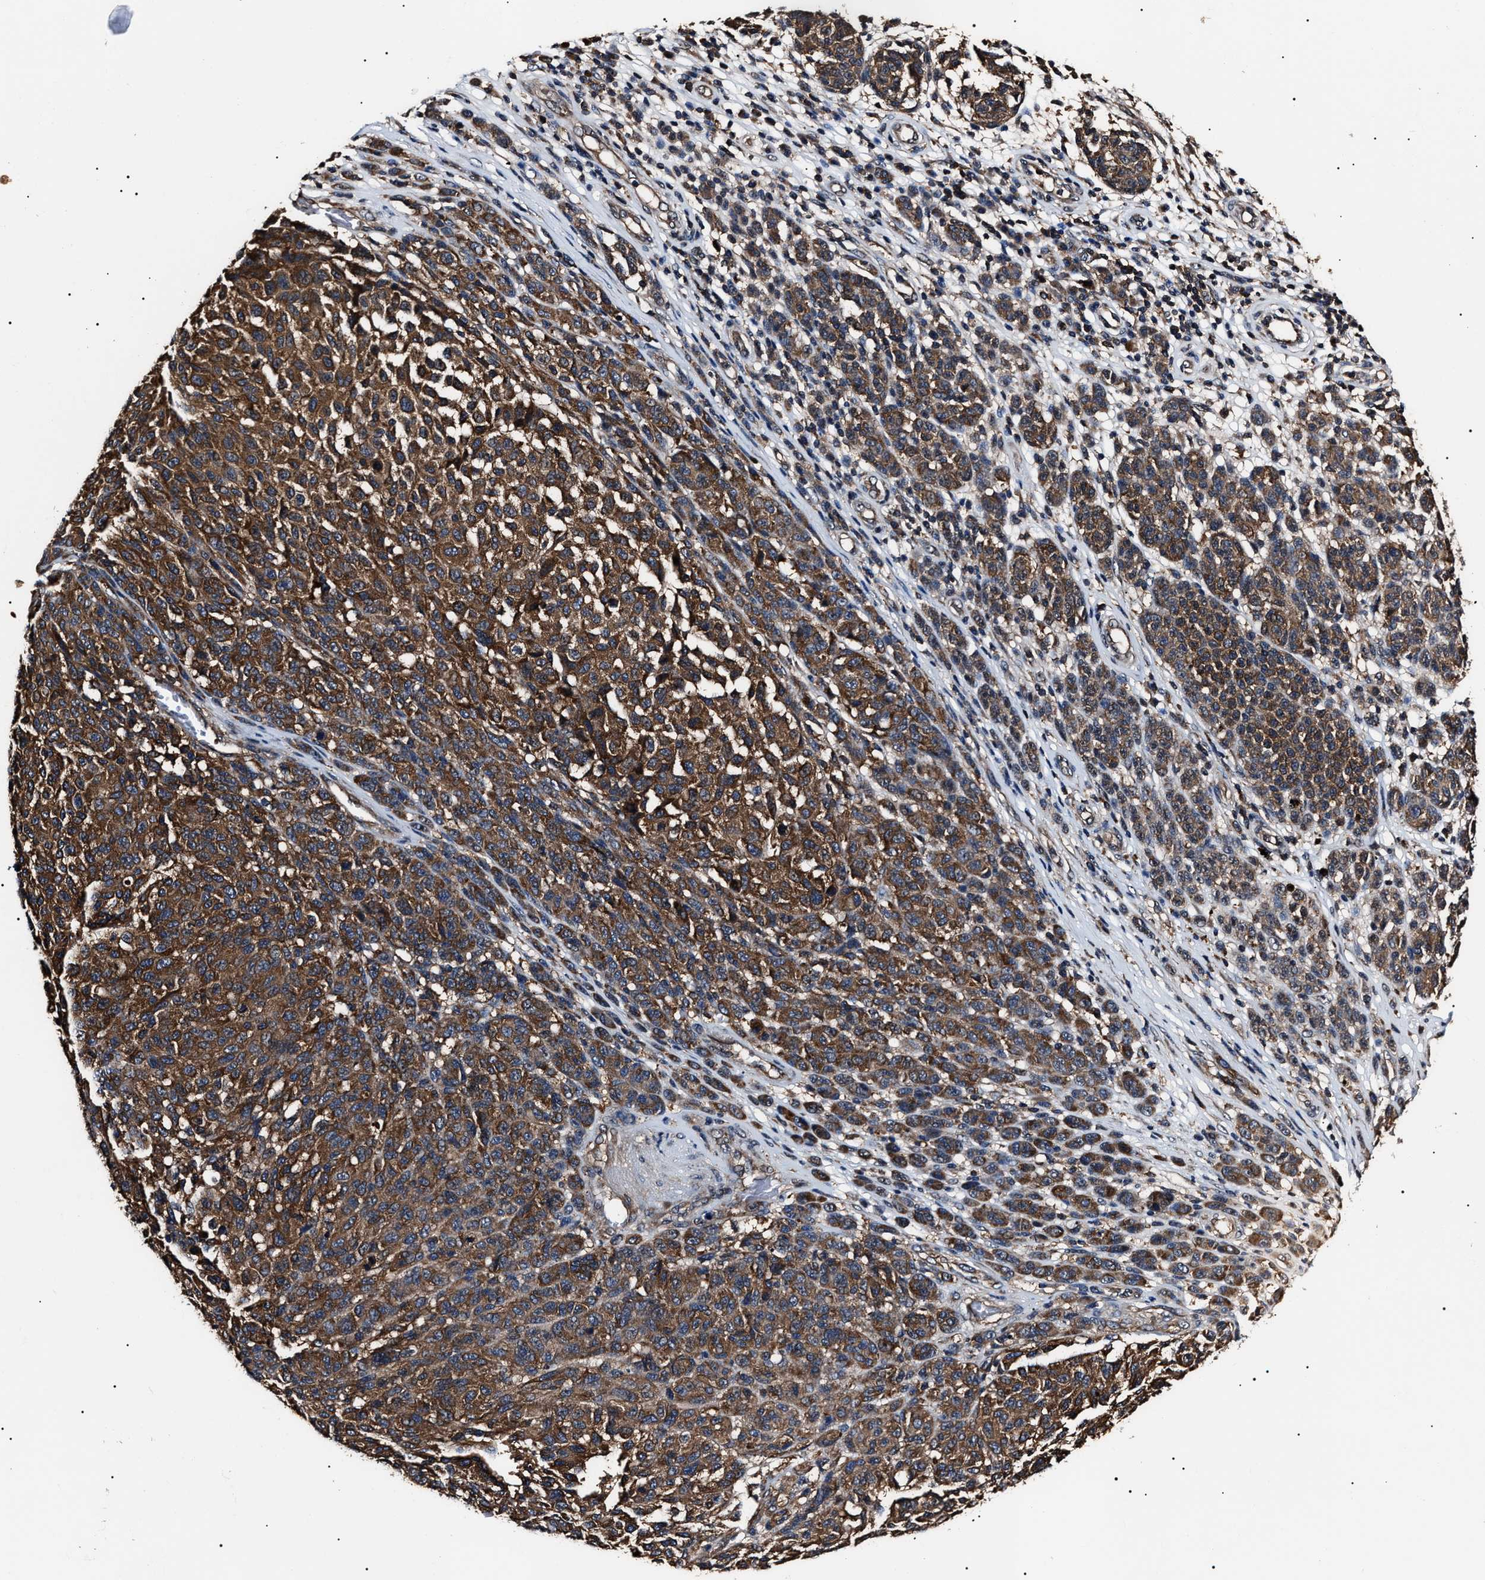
{"staining": {"intensity": "moderate", "quantity": ">75%", "location": "cytoplasmic/membranous"}, "tissue": "melanoma", "cell_type": "Tumor cells", "image_type": "cancer", "snomed": [{"axis": "morphology", "description": "Malignant melanoma, NOS"}, {"axis": "topography", "description": "Skin"}], "caption": "Immunohistochemistry (IHC) of malignant melanoma shows medium levels of moderate cytoplasmic/membranous staining in about >75% of tumor cells.", "gene": "CCT8", "patient": {"sex": "male", "age": 59}}